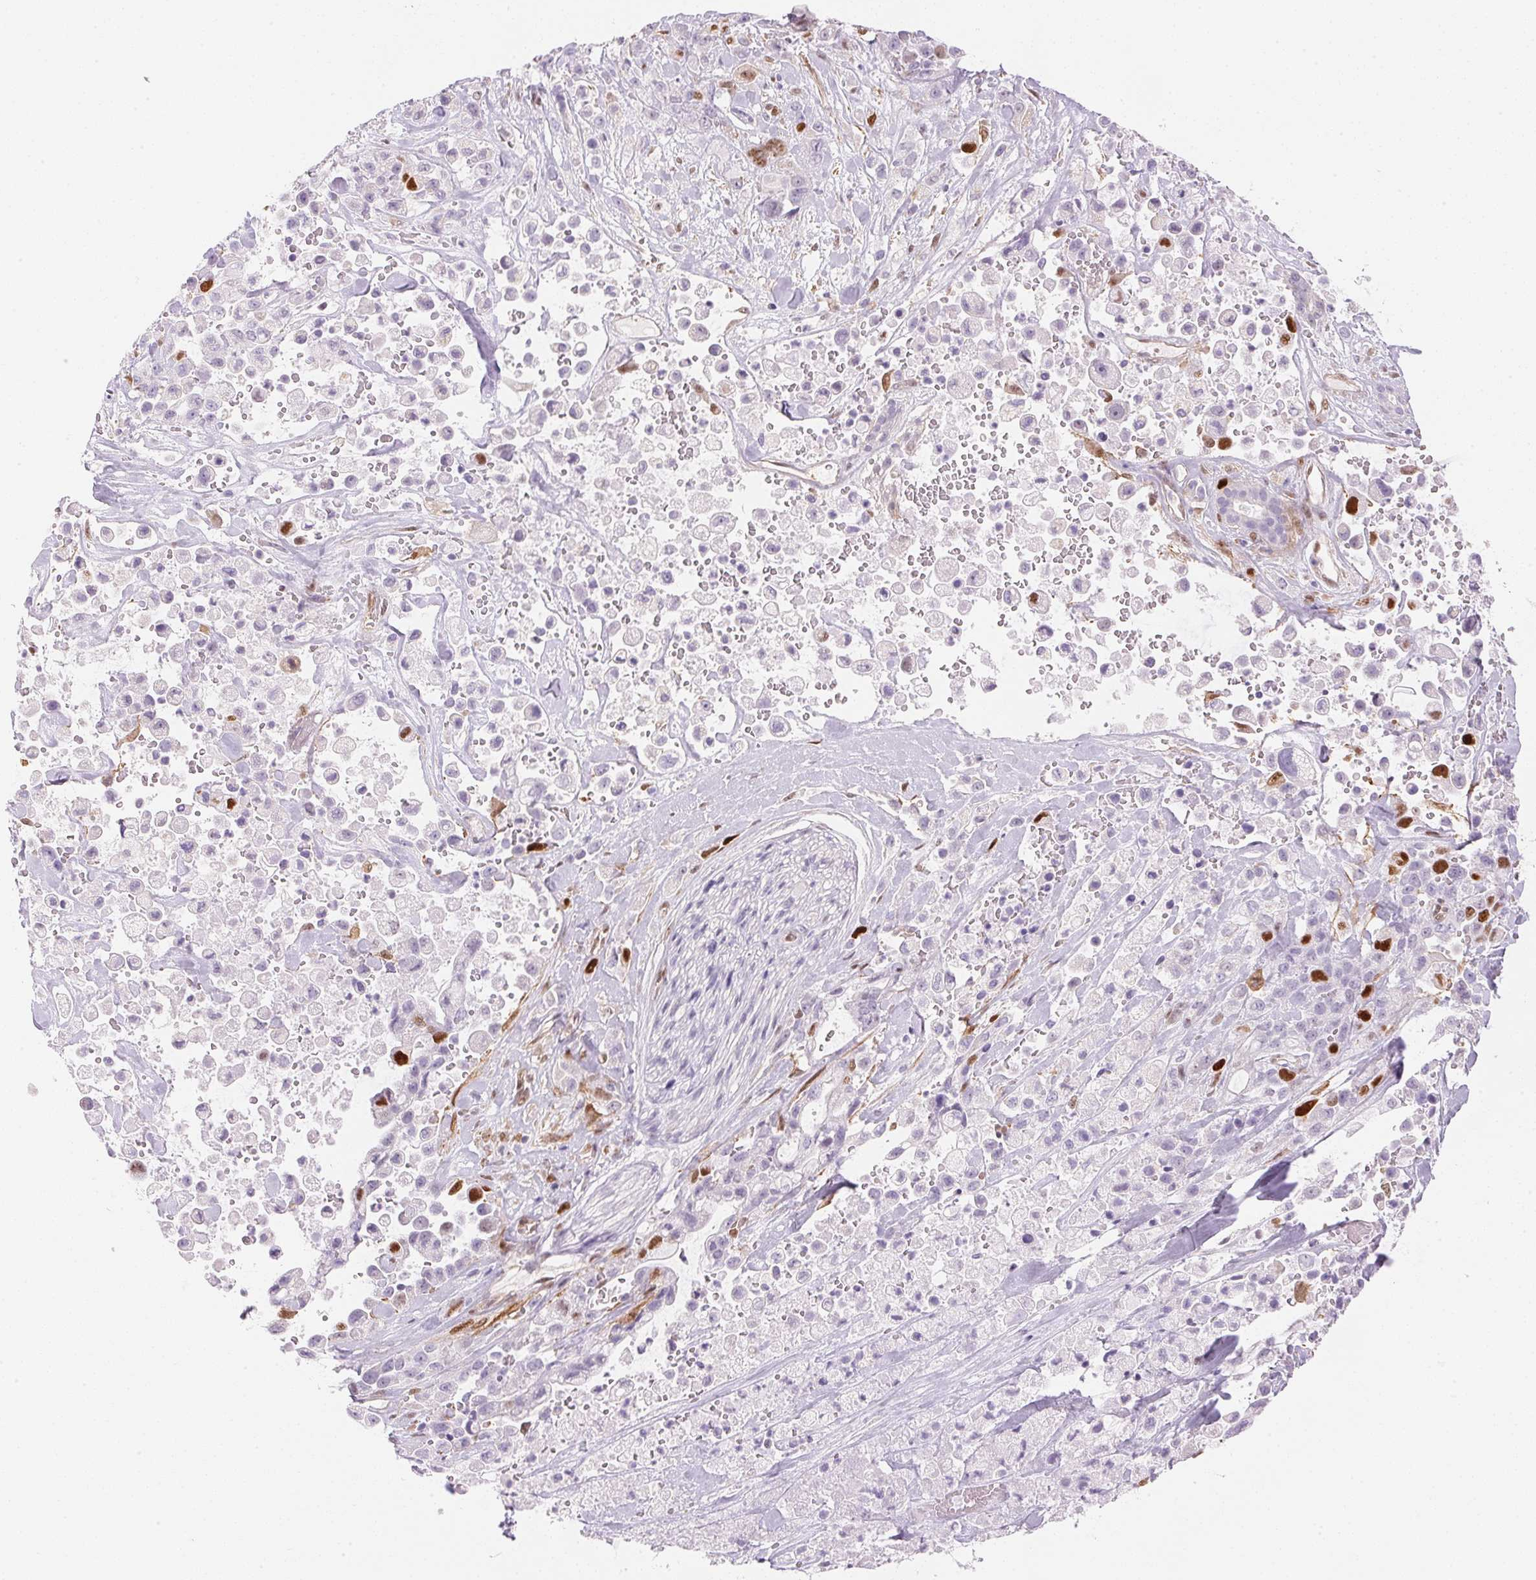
{"staining": {"intensity": "strong", "quantity": "<25%", "location": "nuclear"}, "tissue": "pancreatic cancer", "cell_type": "Tumor cells", "image_type": "cancer", "snomed": [{"axis": "morphology", "description": "Adenocarcinoma, NOS"}, {"axis": "topography", "description": "Pancreas"}], "caption": "Protein staining by immunohistochemistry (IHC) shows strong nuclear expression in approximately <25% of tumor cells in adenocarcinoma (pancreatic).", "gene": "SMTN", "patient": {"sex": "male", "age": 44}}